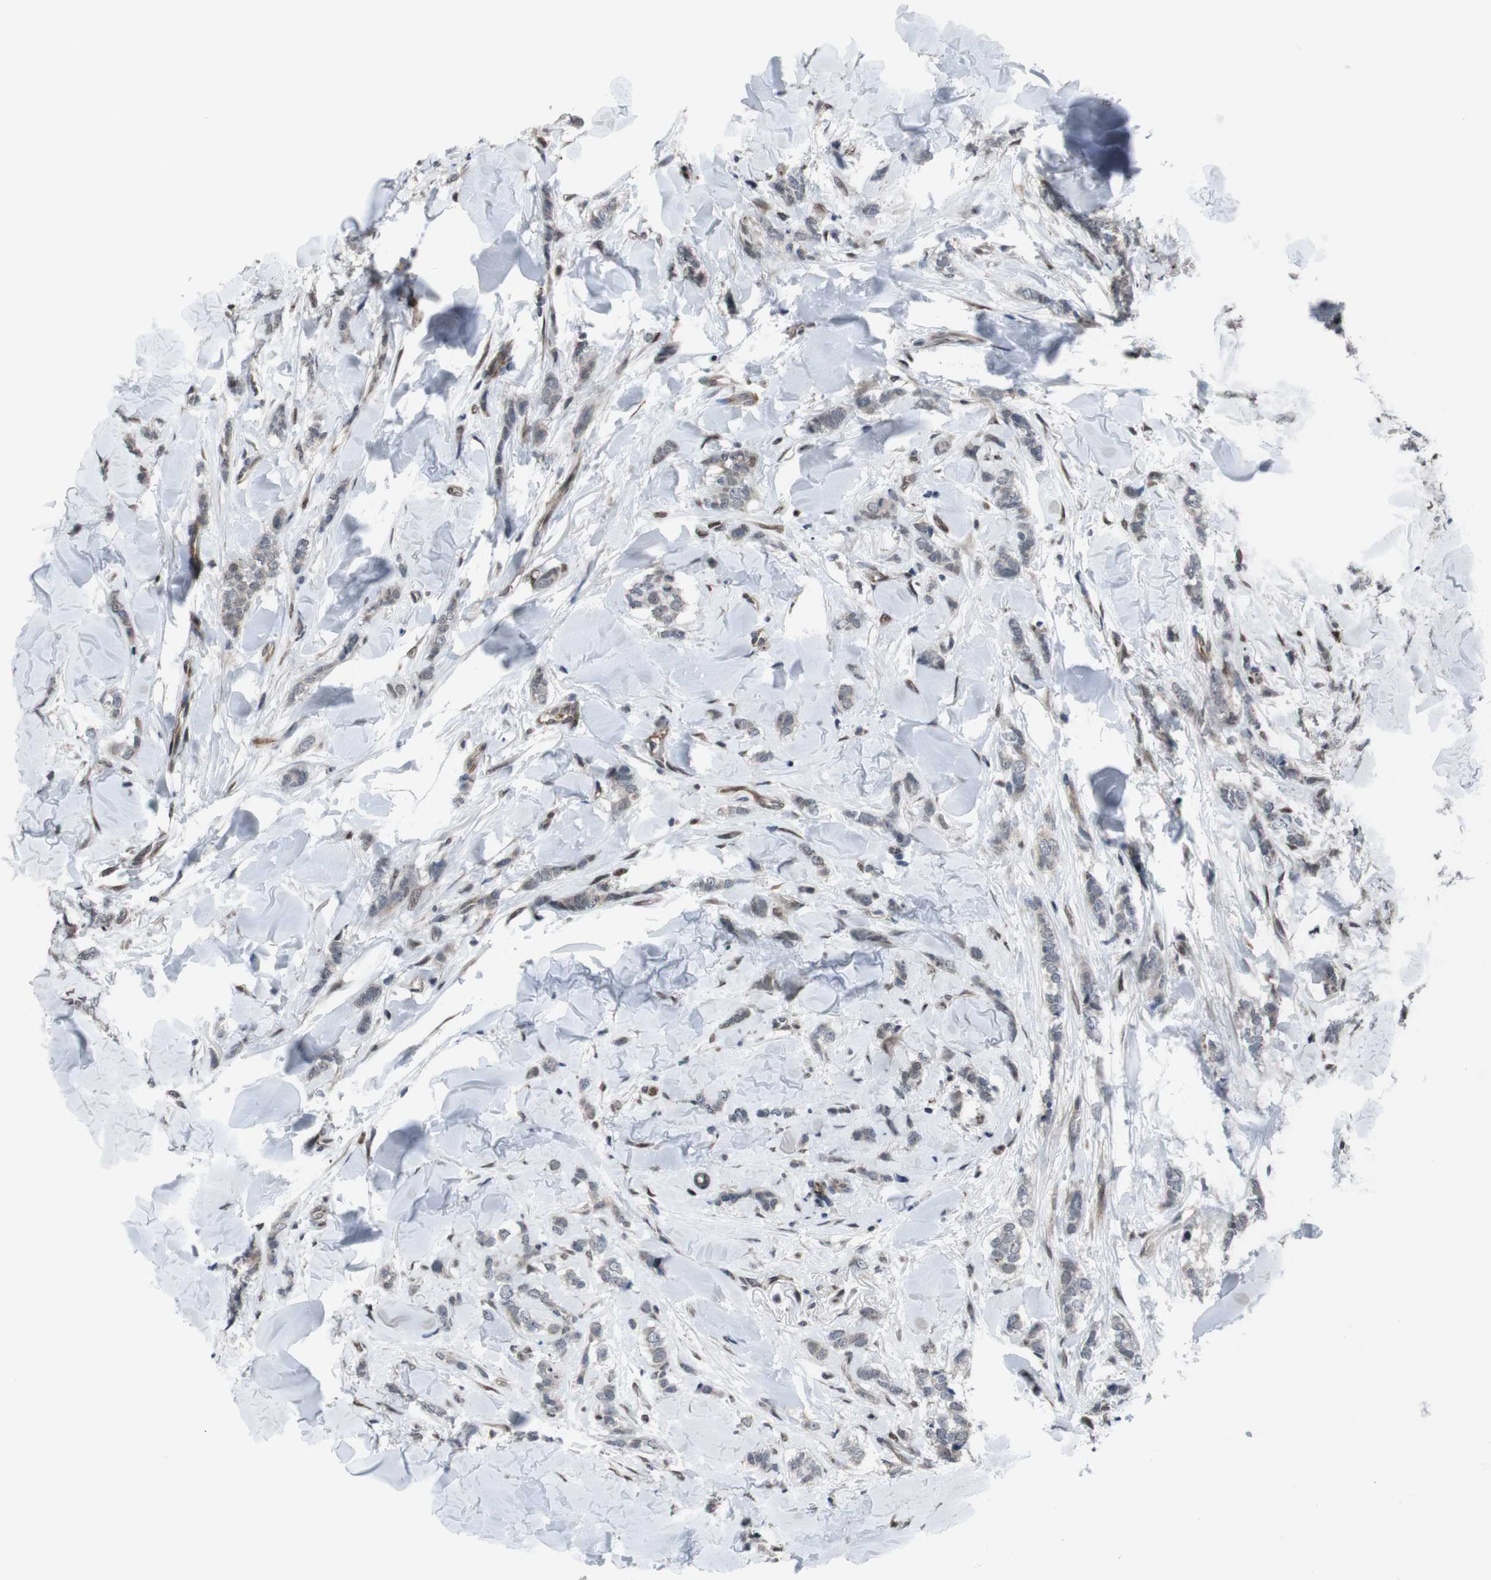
{"staining": {"intensity": "weak", "quantity": "25%-75%", "location": "cytoplasmic/membranous,nuclear"}, "tissue": "breast cancer", "cell_type": "Tumor cells", "image_type": "cancer", "snomed": [{"axis": "morphology", "description": "Lobular carcinoma"}, {"axis": "topography", "description": "Skin"}, {"axis": "topography", "description": "Breast"}], "caption": "An immunohistochemistry image of neoplastic tissue is shown. Protein staining in brown labels weak cytoplasmic/membranous and nuclear positivity in breast cancer within tumor cells. (Stains: DAB in brown, nuclei in blue, Microscopy: brightfield microscopy at high magnification).", "gene": "SS18L1", "patient": {"sex": "female", "age": 46}}